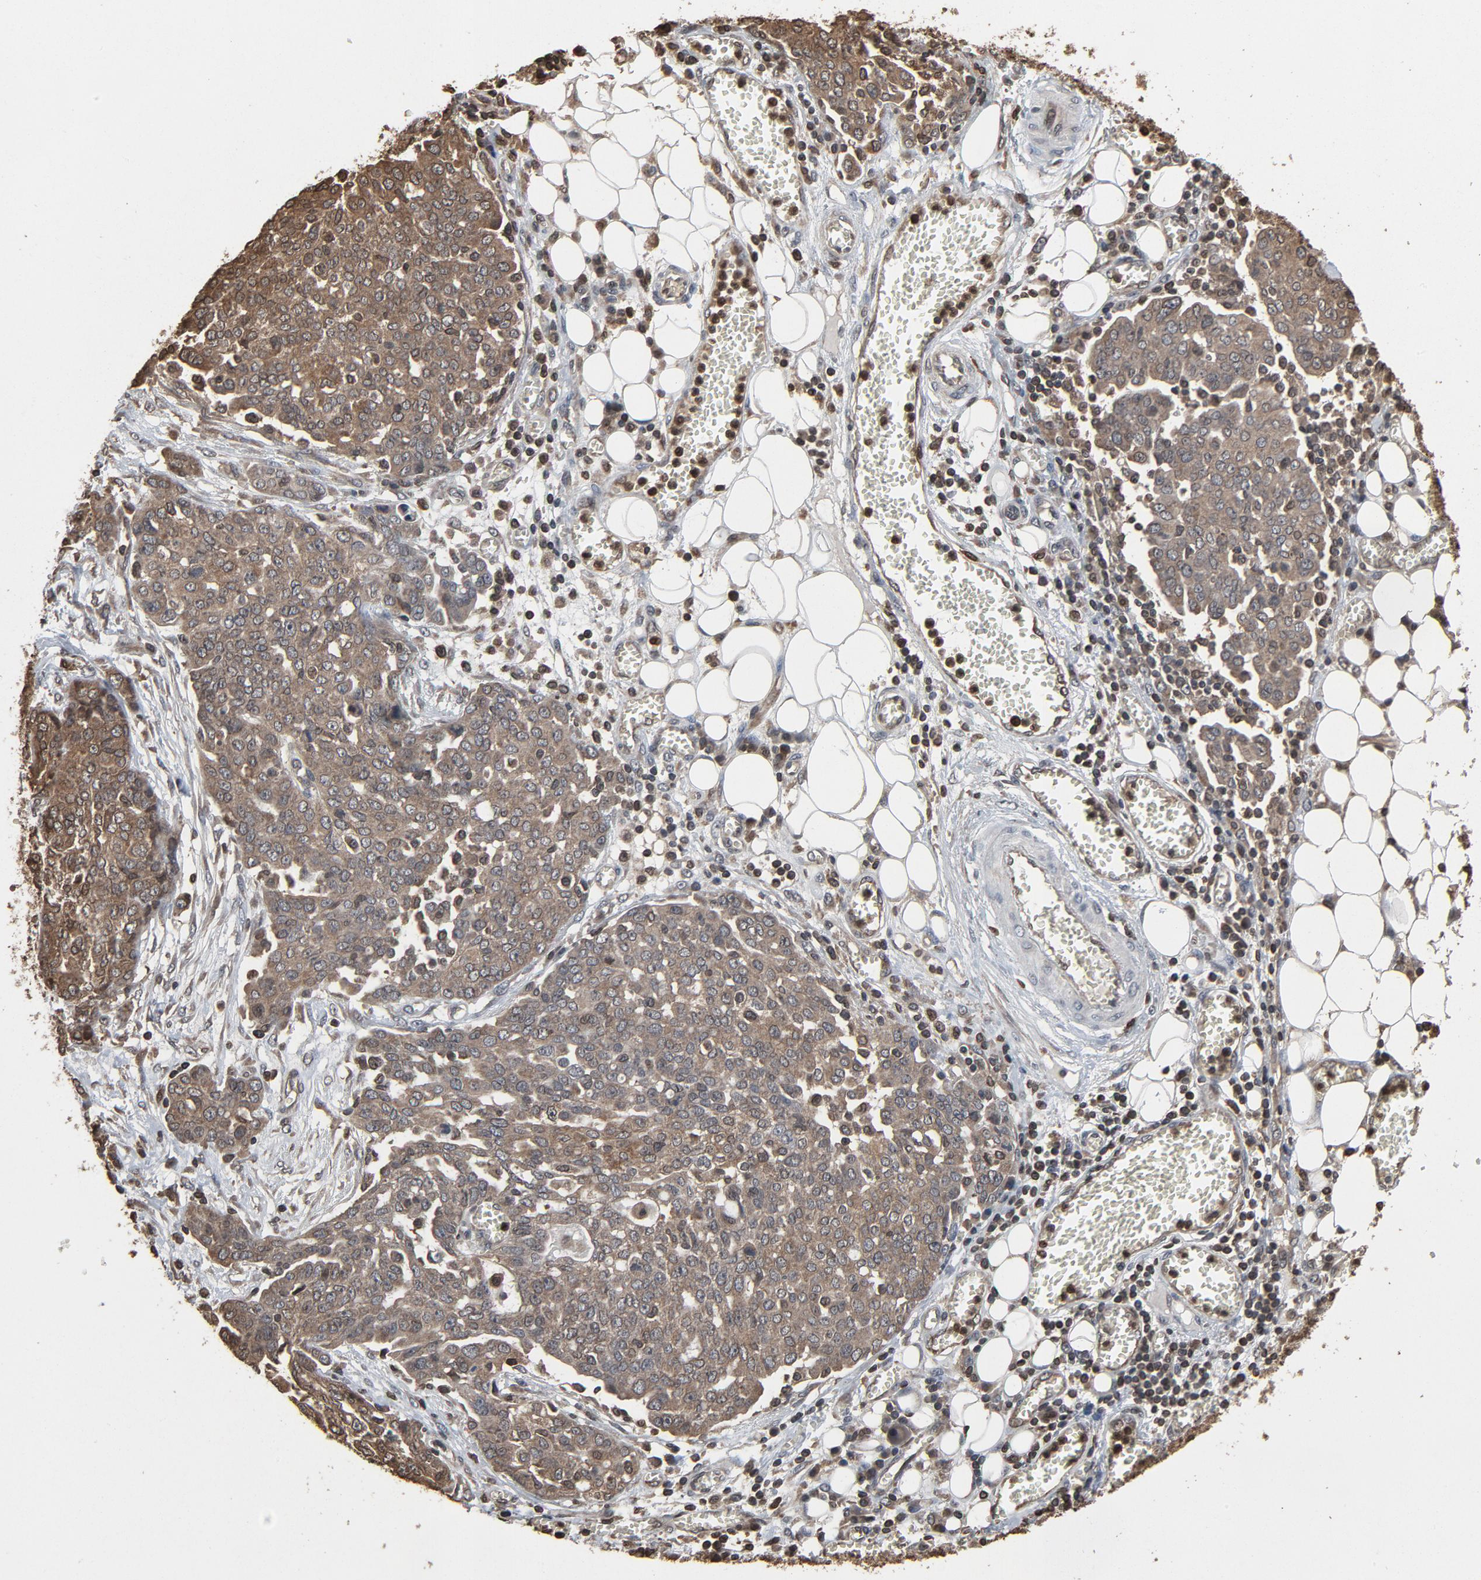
{"staining": {"intensity": "weak", "quantity": "<25%", "location": "cytoplasmic/membranous,nuclear"}, "tissue": "ovarian cancer", "cell_type": "Tumor cells", "image_type": "cancer", "snomed": [{"axis": "morphology", "description": "Cystadenocarcinoma, serous, NOS"}, {"axis": "topography", "description": "Soft tissue"}, {"axis": "topography", "description": "Ovary"}], "caption": "Immunohistochemical staining of serous cystadenocarcinoma (ovarian) demonstrates no significant staining in tumor cells.", "gene": "UBE2D1", "patient": {"sex": "female", "age": 57}}